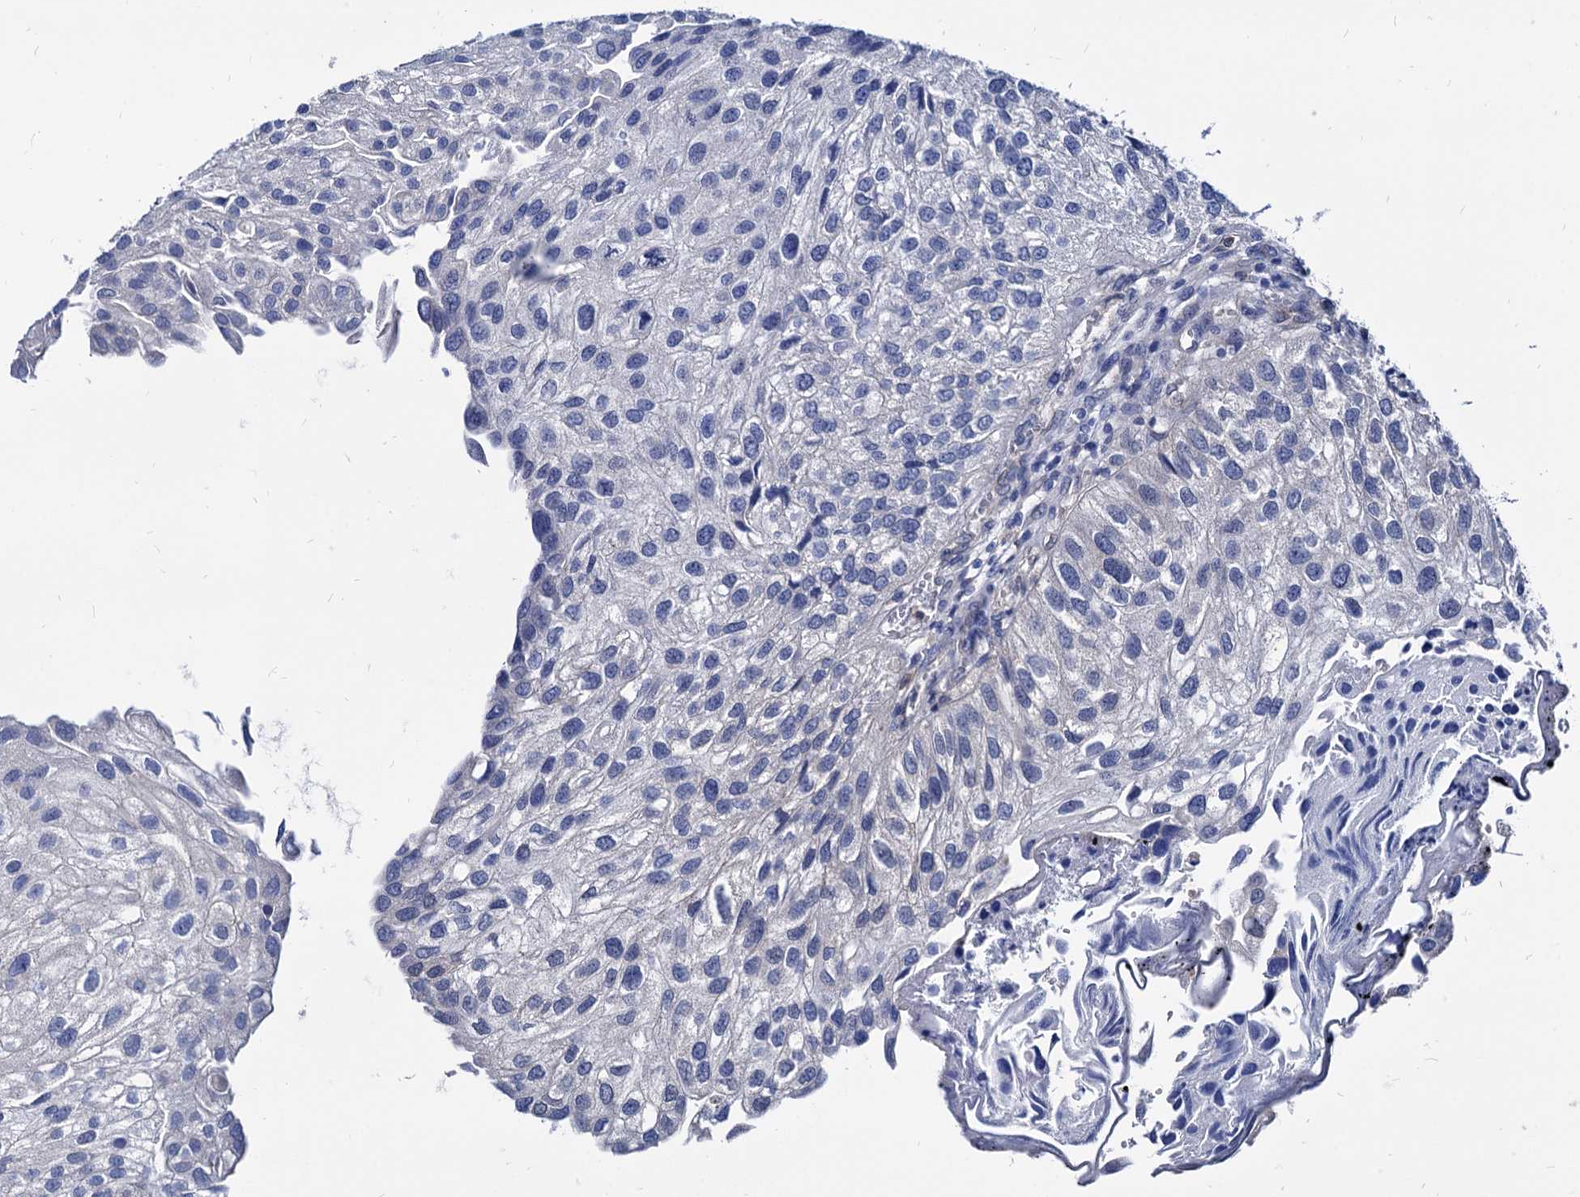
{"staining": {"intensity": "negative", "quantity": "none", "location": "none"}, "tissue": "urothelial cancer", "cell_type": "Tumor cells", "image_type": "cancer", "snomed": [{"axis": "morphology", "description": "Urothelial carcinoma, Low grade"}, {"axis": "topography", "description": "Urinary bladder"}], "caption": "High power microscopy photomicrograph of an IHC image of urothelial cancer, revealing no significant expression in tumor cells.", "gene": "CPPED1", "patient": {"sex": "female", "age": 89}}